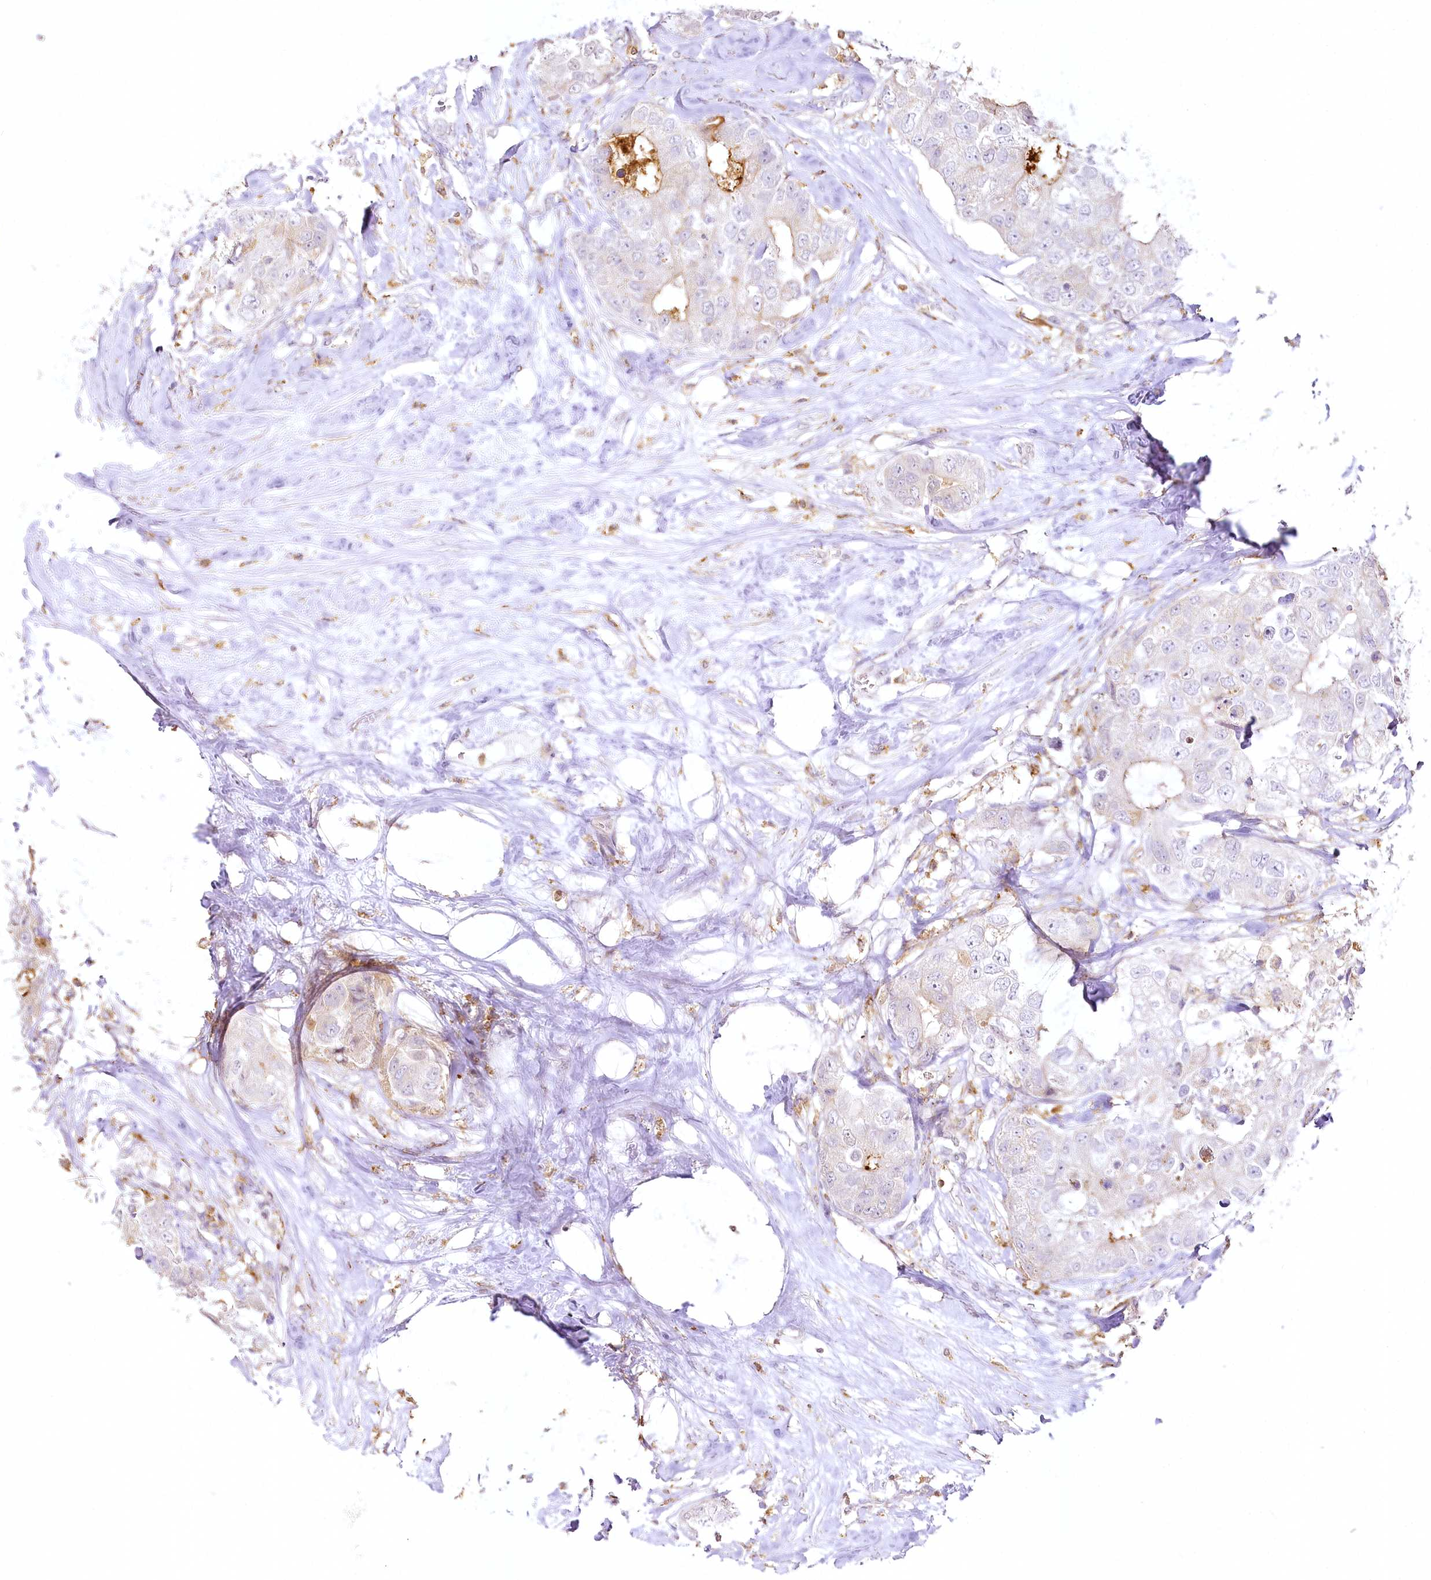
{"staining": {"intensity": "negative", "quantity": "none", "location": "none"}, "tissue": "breast cancer", "cell_type": "Tumor cells", "image_type": "cancer", "snomed": [{"axis": "morphology", "description": "Duct carcinoma"}, {"axis": "topography", "description": "Breast"}], "caption": "High power microscopy image of an immunohistochemistry photomicrograph of invasive ductal carcinoma (breast), revealing no significant positivity in tumor cells. (DAB (3,3'-diaminobenzidine) immunohistochemistry with hematoxylin counter stain).", "gene": "DOCK2", "patient": {"sex": "female", "age": 62}}